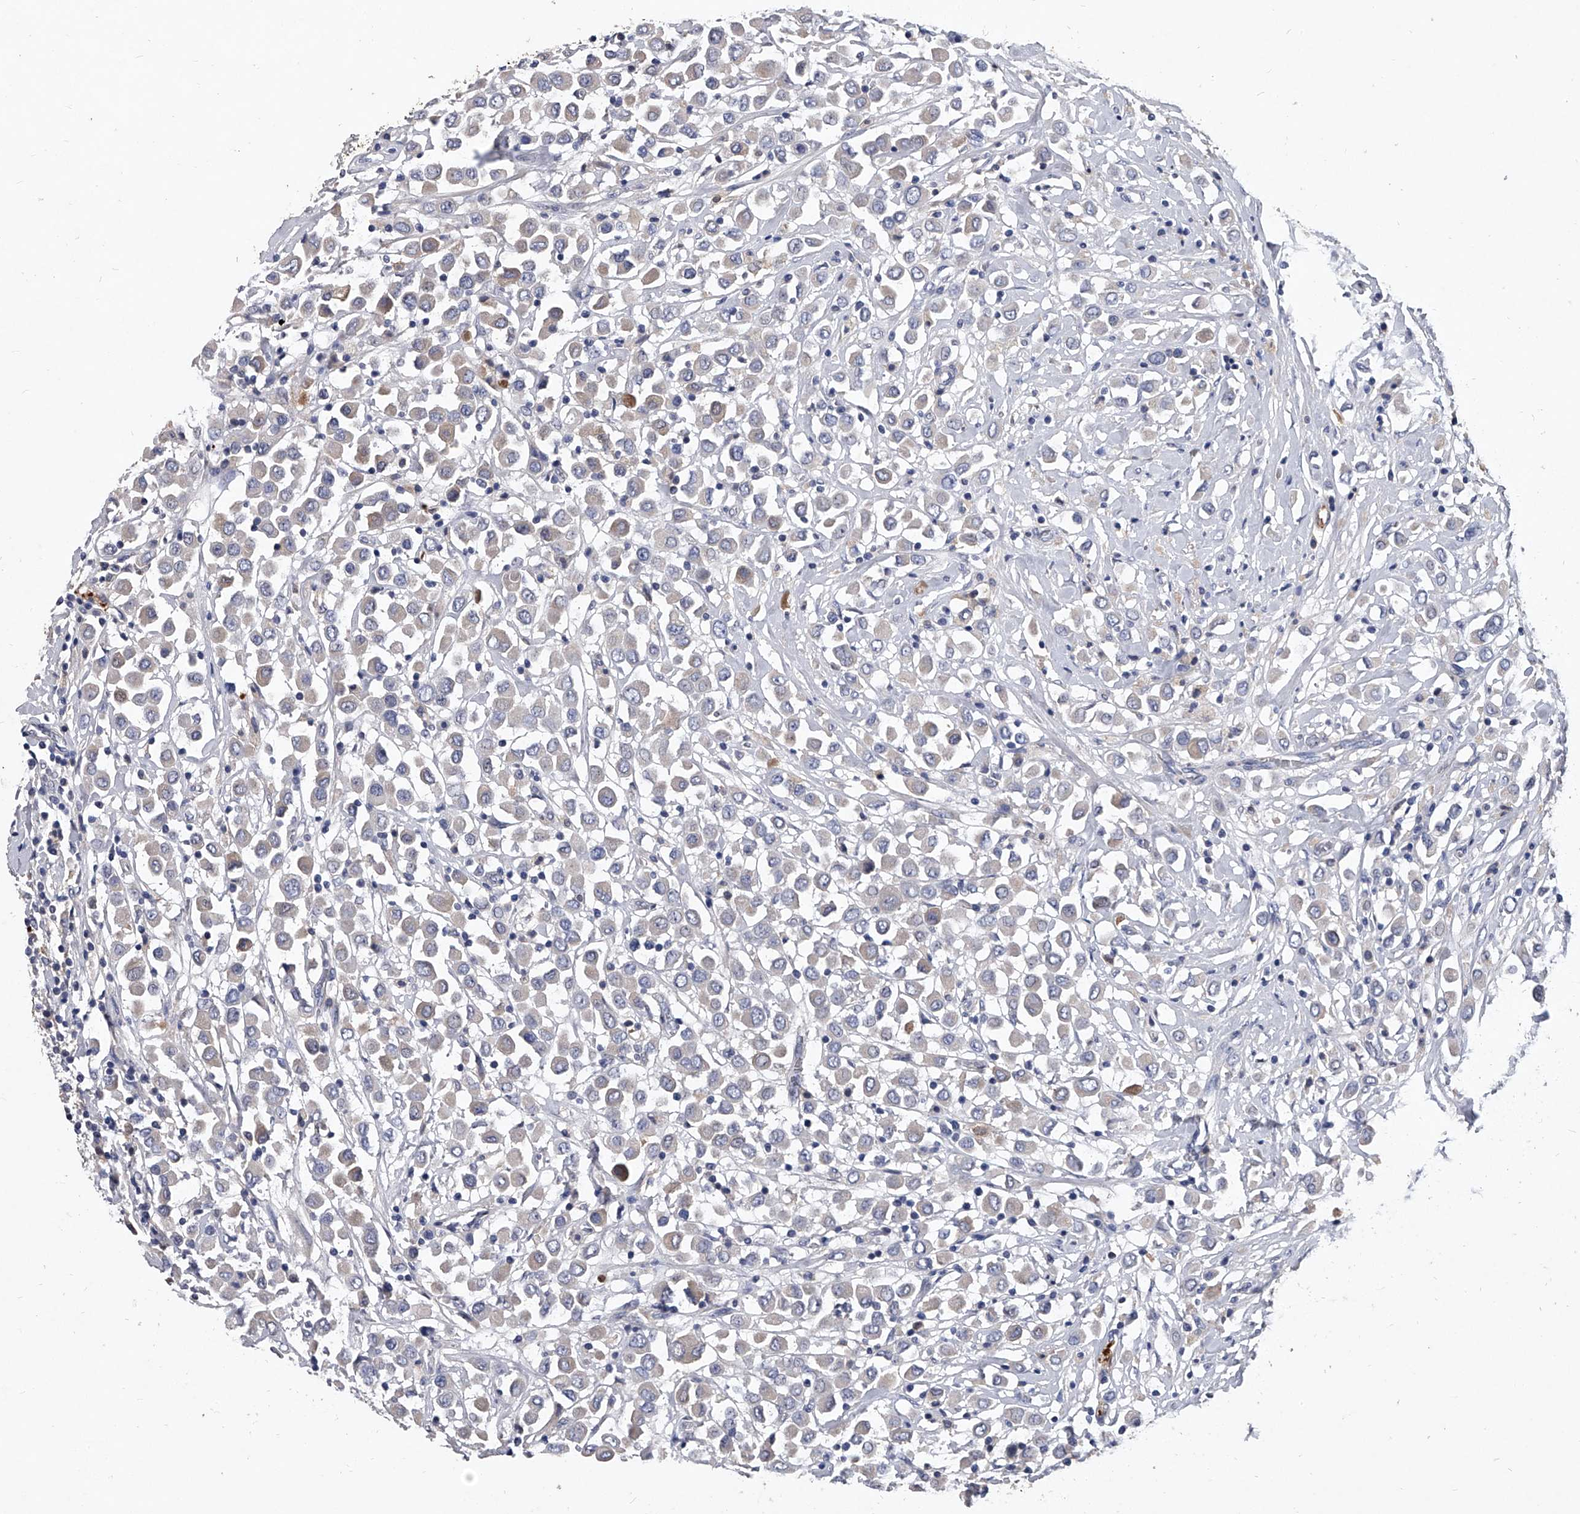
{"staining": {"intensity": "weak", "quantity": "<25%", "location": "cytoplasmic/membranous"}, "tissue": "breast cancer", "cell_type": "Tumor cells", "image_type": "cancer", "snomed": [{"axis": "morphology", "description": "Duct carcinoma"}, {"axis": "topography", "description": "Breast"}], "caption": "Histopathology image shows no significant protein expression in tumor cells of breast intraductal carcinoma. Brightfield microscopy of IHC stained with DAB (brown) and hematoxylin (blue), captured at high magnification.", "gene": "C5", "patient": {"sex": "female", "age": 61}}